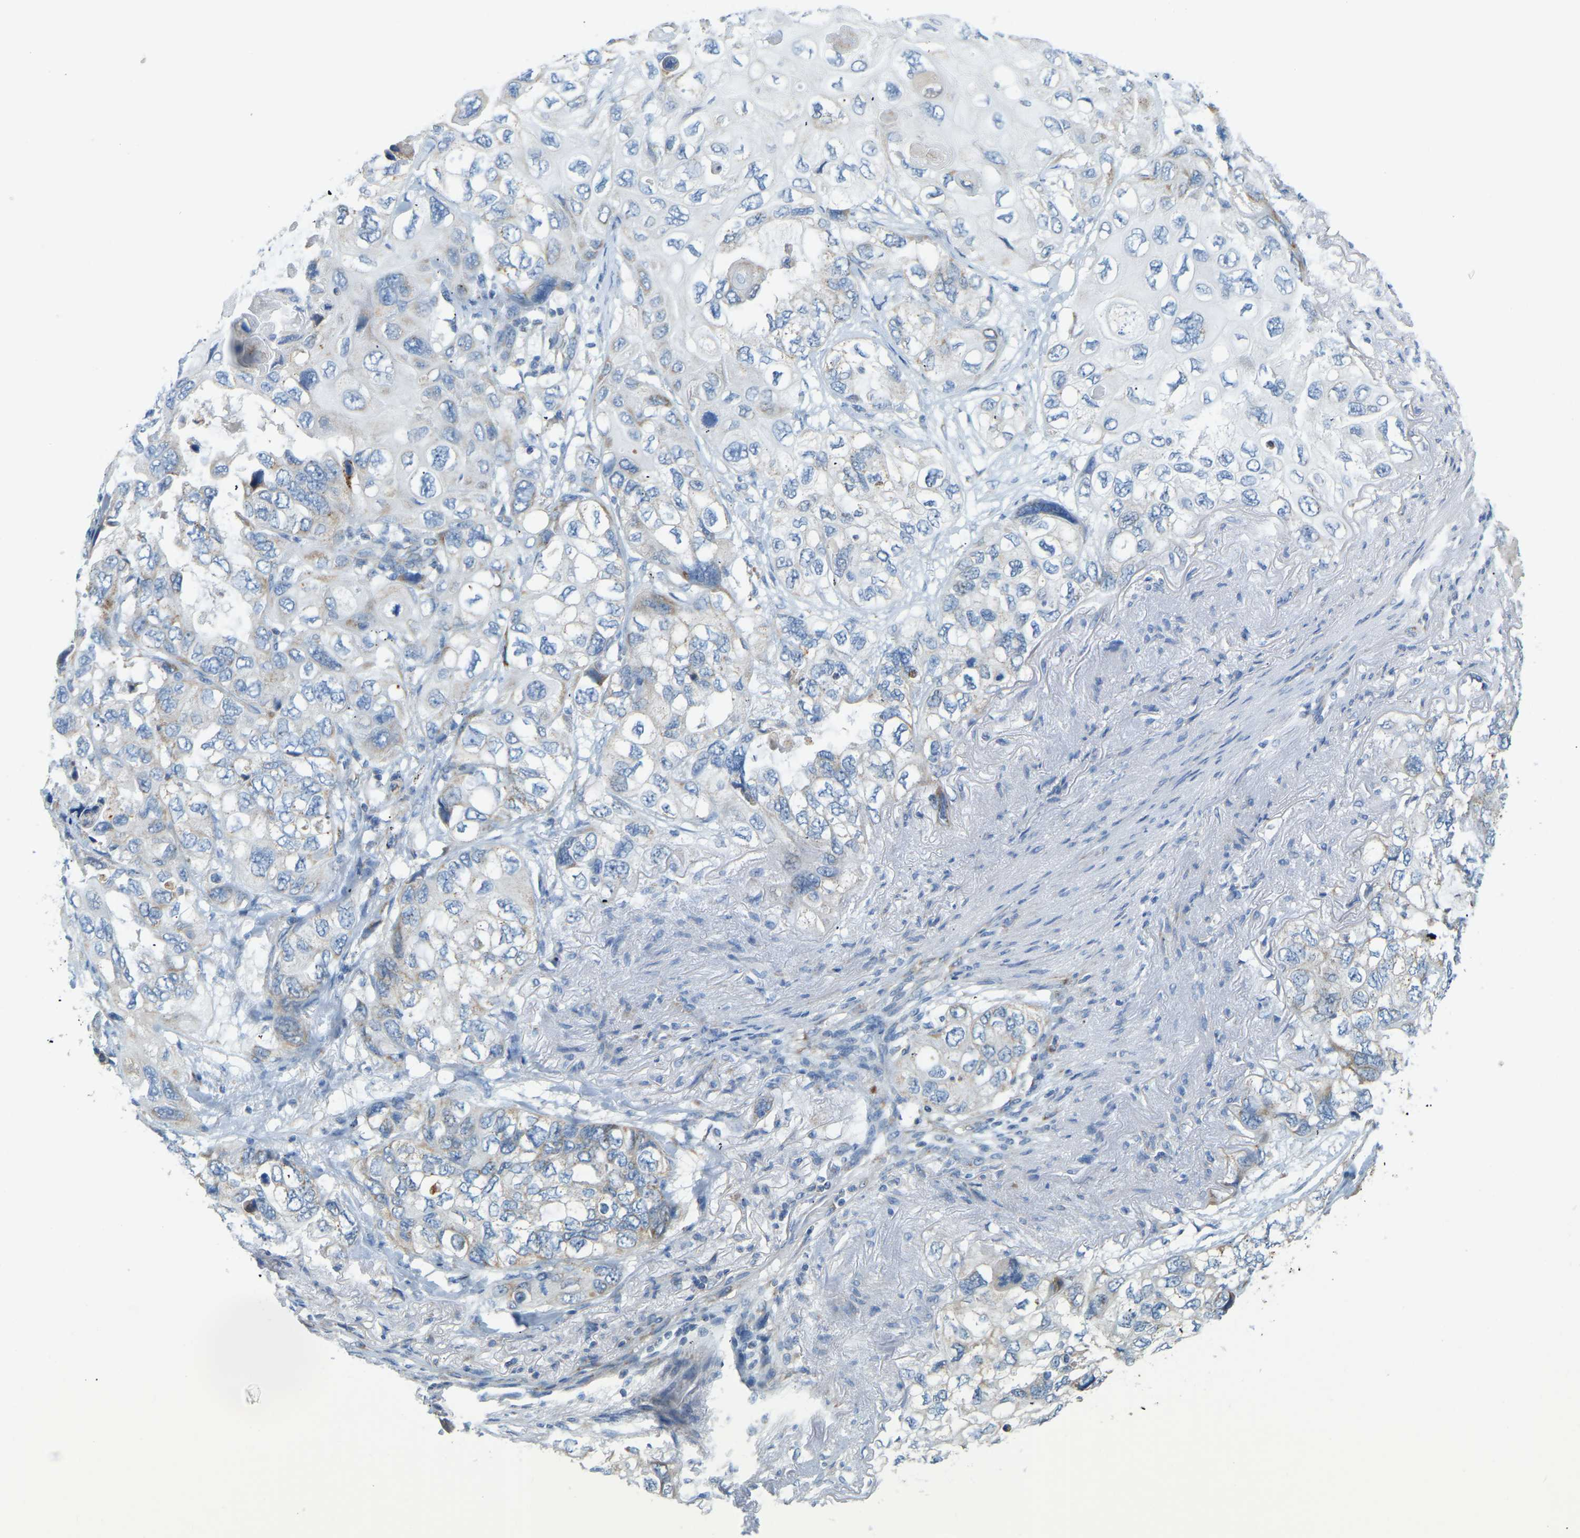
{"staining": {"intensity": "negative", "quantity": "none", "location": "none"}, "tissue": "lung cancer", "cell_type": "Tumor cells", "image_type": "cancer", "snomed": [{"axis": "morphology", "description": "Squamous cell carcinoma, NOS"}, {"axis": "topography", "description": "Lung"}], "caption": "Image shows no protein expression in tumor cells of lung cancer tissue.", "gene": "GDA", "patient": {"sex": "female", "age": 73}}